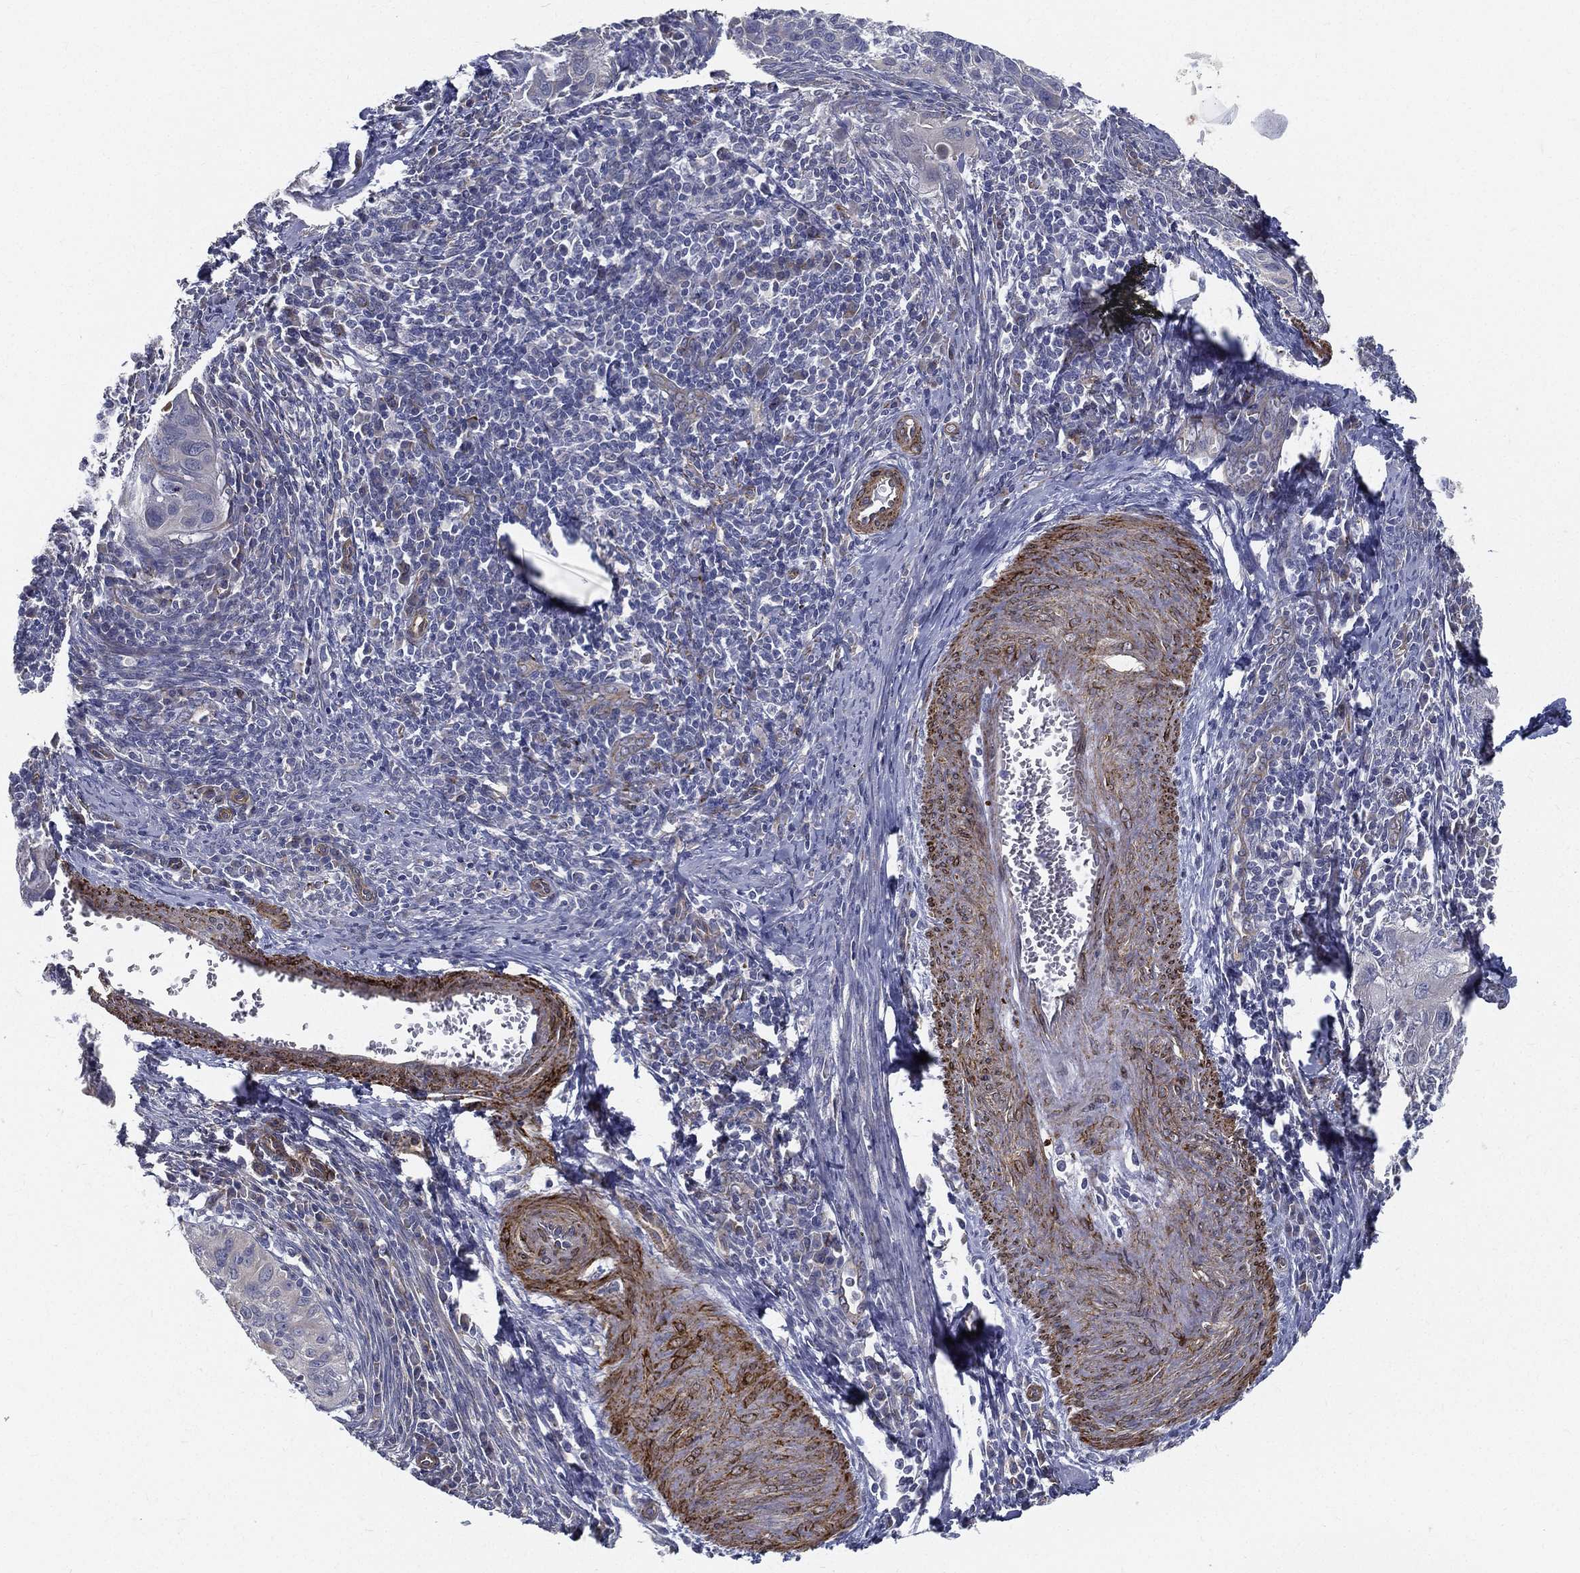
{"staining": {"intensity": "negative", "quantity": "none", "location": "none"}, "tissue": "cervical cancer", "cell_type": "Tumor cells", "image_type": "cancer", "snomed": [{"axis": "morphology", "description": "Squamous cell carcinoma, NOS"}, {"axis": "topography", "description": "Cervix"}], "caption": "IHC of human squamous cell carcinoma (cervical) demonstrates no positivity in tumor cells.", "gene": "LRRC56", "patient": {"sex": "female", "age": 26}}